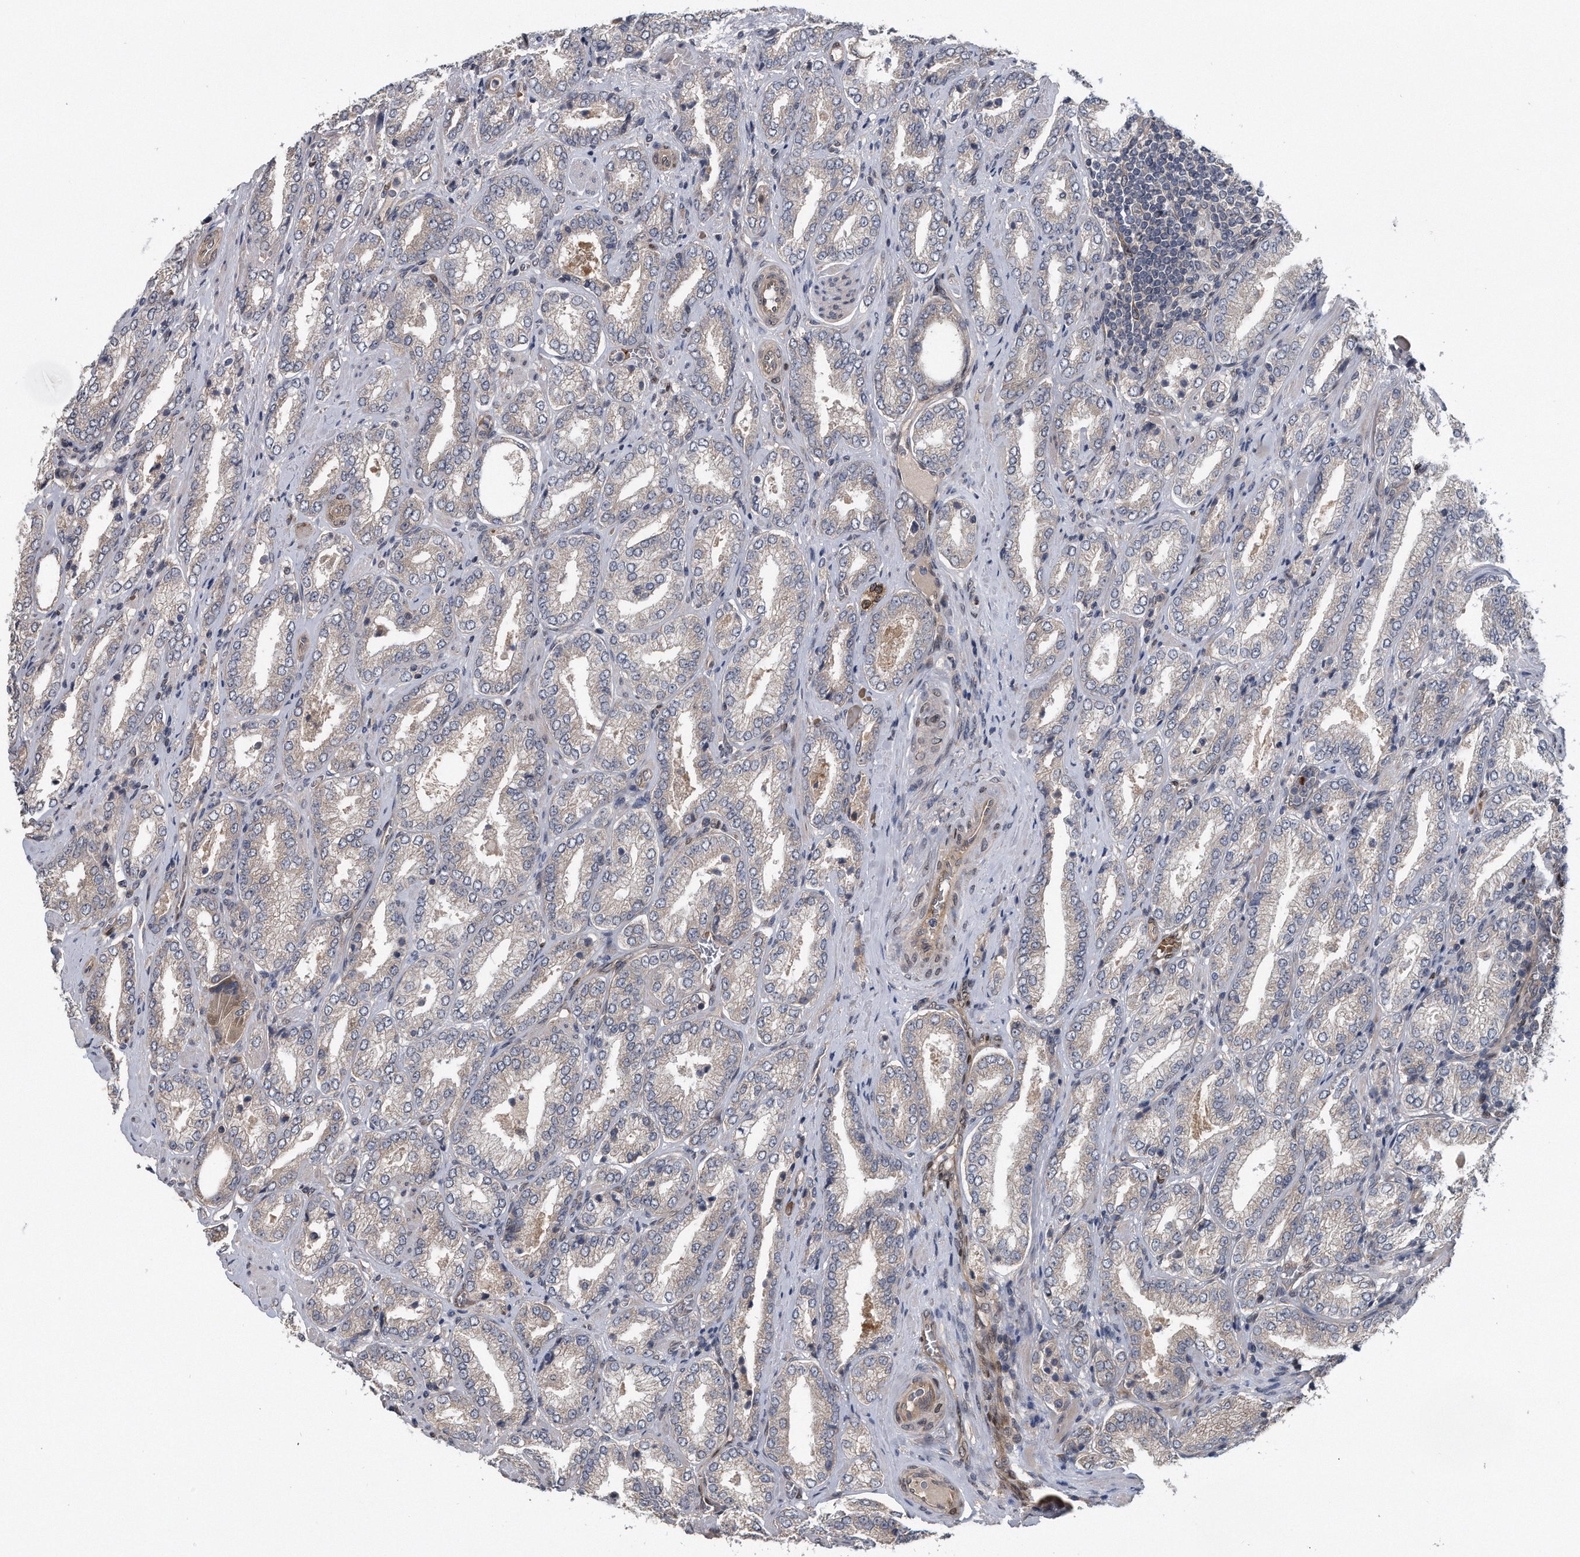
{"staining": {"intensity": "negative", "quantity": "none", "location": "none"}, "tissue": "prostate cancer", "cell_type": "Tumor cells", "image_type": "cancer", "snomed": [{"axis": "morphology", "description": "Adenocarcinoma, Low grade"}, {"axis": "topography", "description": "Prostate"}], "caption": "High power microscopy histopathology image of an IHC photomicrograph of low-grade adenocarcinoma (prostate), revealing no significant expression in tumor cells.", "gene": "ZNF79", "patient": {"sex": "male", "age": 62}}